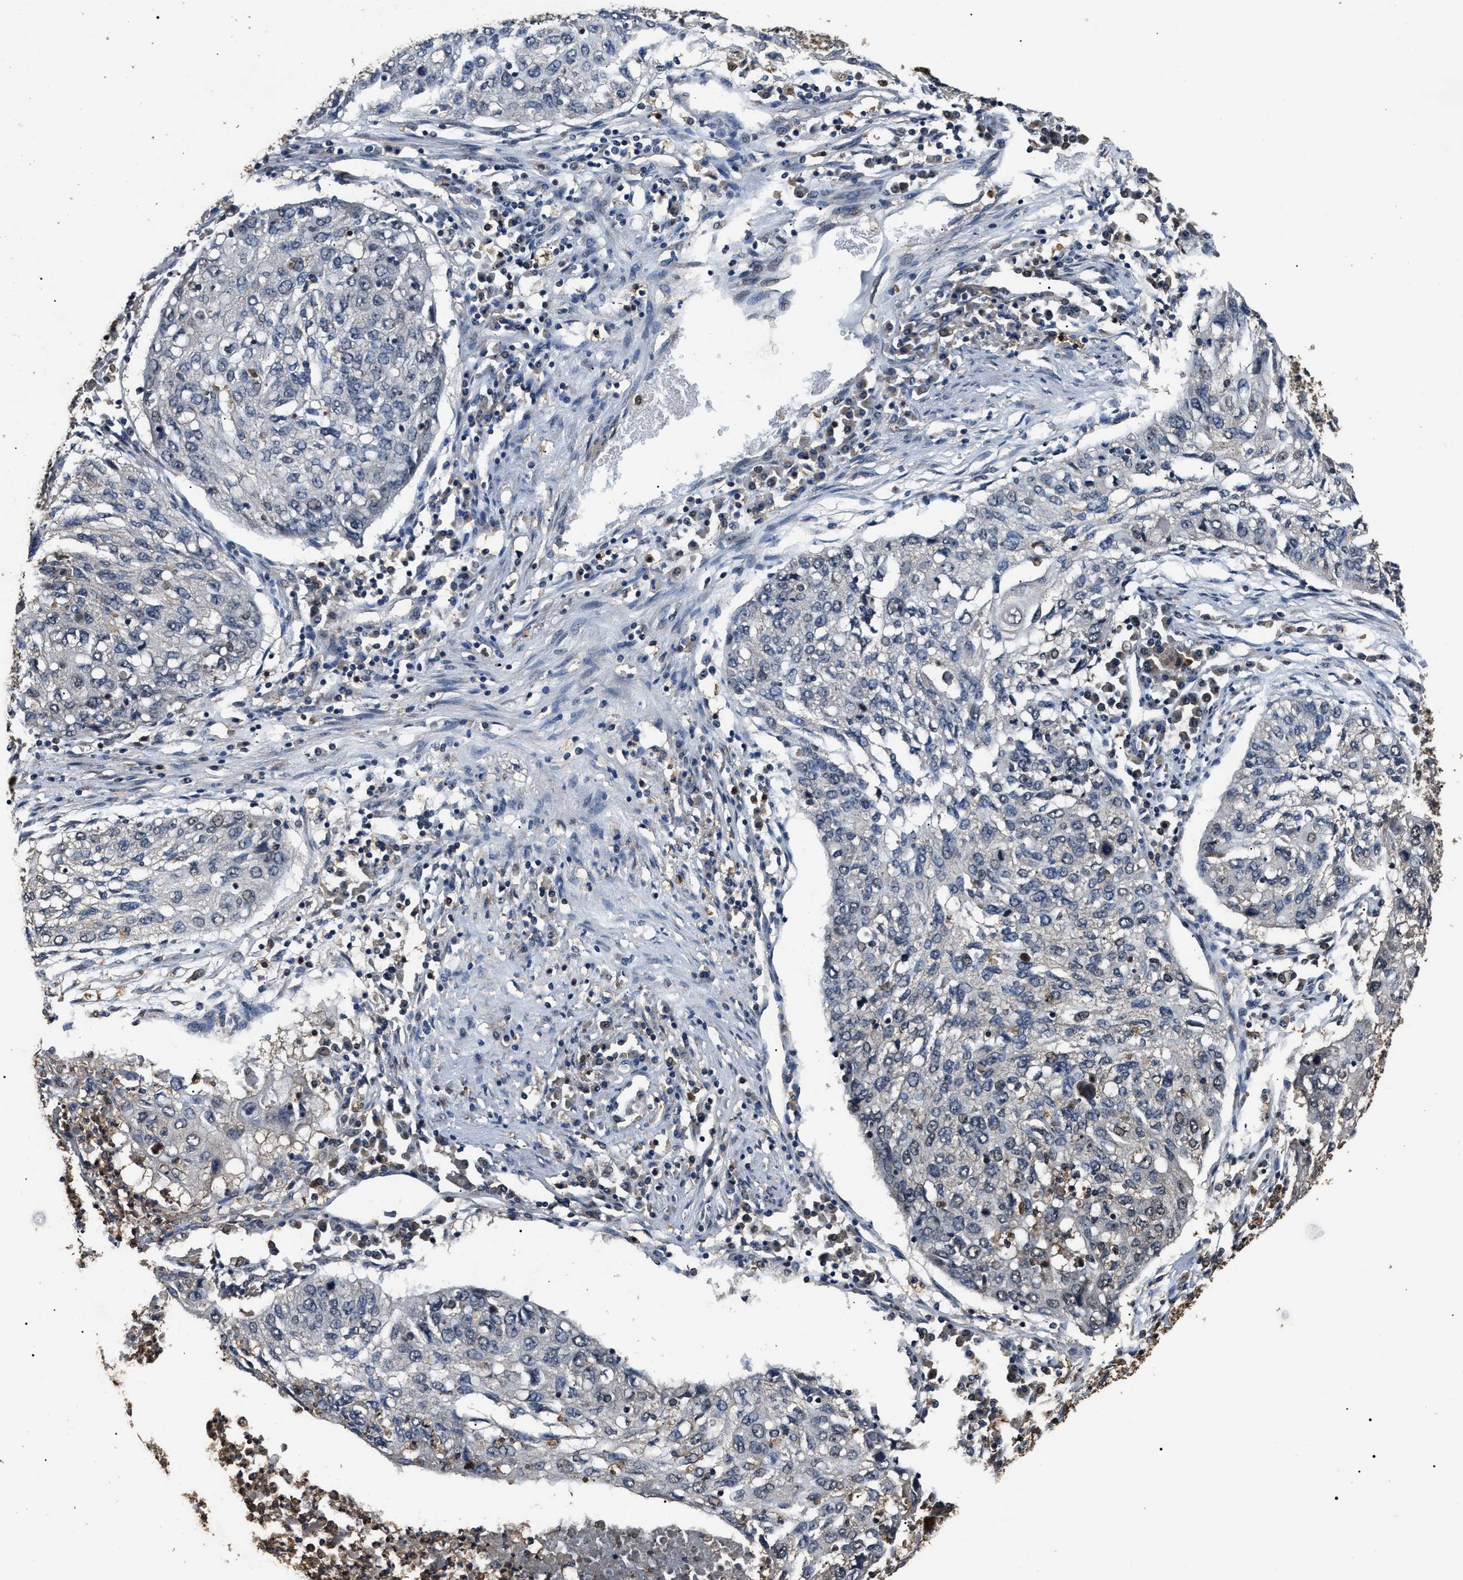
{"staining": {"intensity": "negative", "quantity": "none", "location": "none"}, "tissue": "lung cancer", "cell_type": "Tumor cells", "image_type": "cancer", "snomed": [{"axis": "morphology", "description": "Squamous cell carcinoma, NOS"}, {"axis": "topography", "description": "Lung"}], "caption": "An image of lung squamous cell carcinoma stained for a protein demonstrates no brown staining in tumor cells. (DAB immunohistochemistry (IHC) with hematoxylin counter stain).", "gene": "PSMD8", "patient": {"sex": "female", "age": 63}}